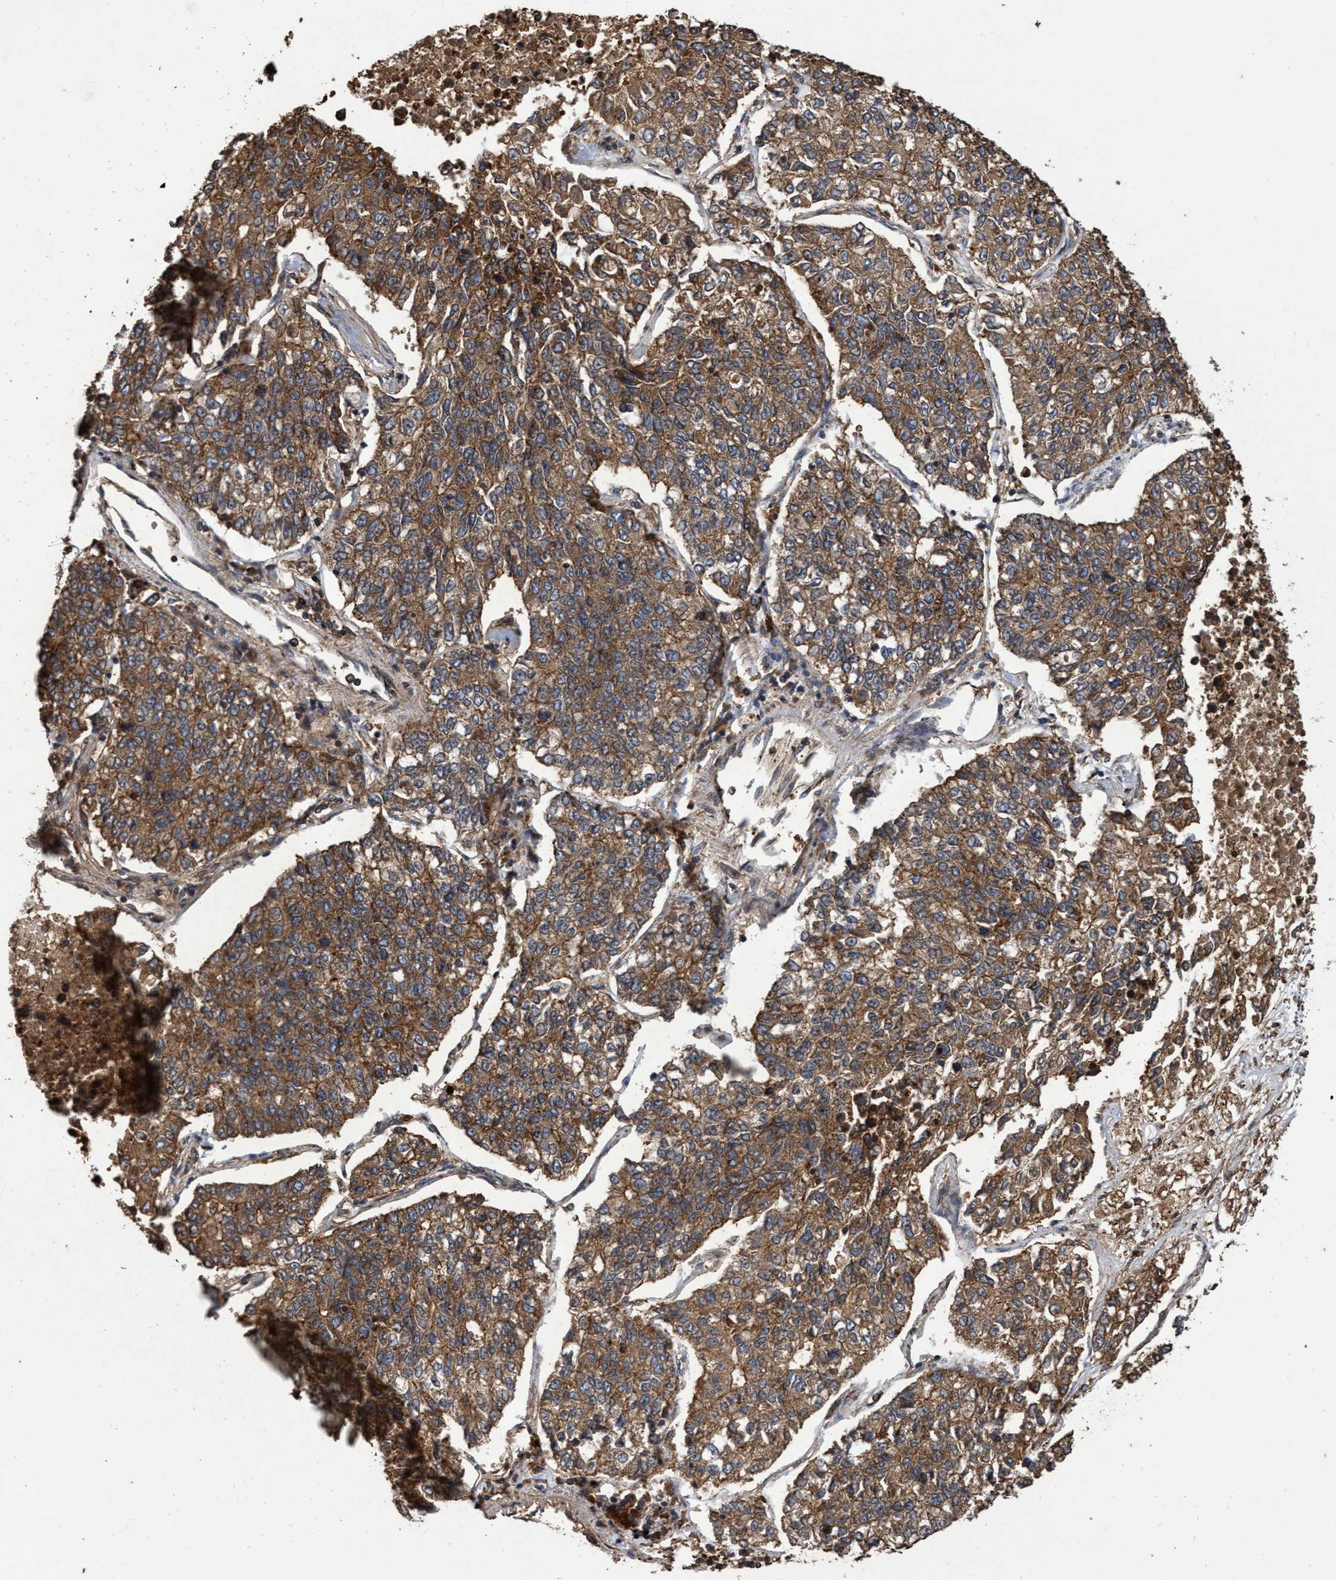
{"staining": {"intensity": "moderate", "quantity": ">75%", "location": "cytoplasmic/membranous"}, "tissue": "lung cancer", "cell_type": "Tumor cells", "image_type": "cancer", "snomed": [{"axis": "morphology", "description": "Adenocarcinoma, NOS"}, {"axis": "topography", "description": "Lung"}], "caption": "A brown stain highlights moderate cytoplasmic/membranous positivity of a protein in lung cancer (adenocarcinoma) tumor cells.", "gene": "CHMP6", "patient": {"sex": "male", "age": 49}}